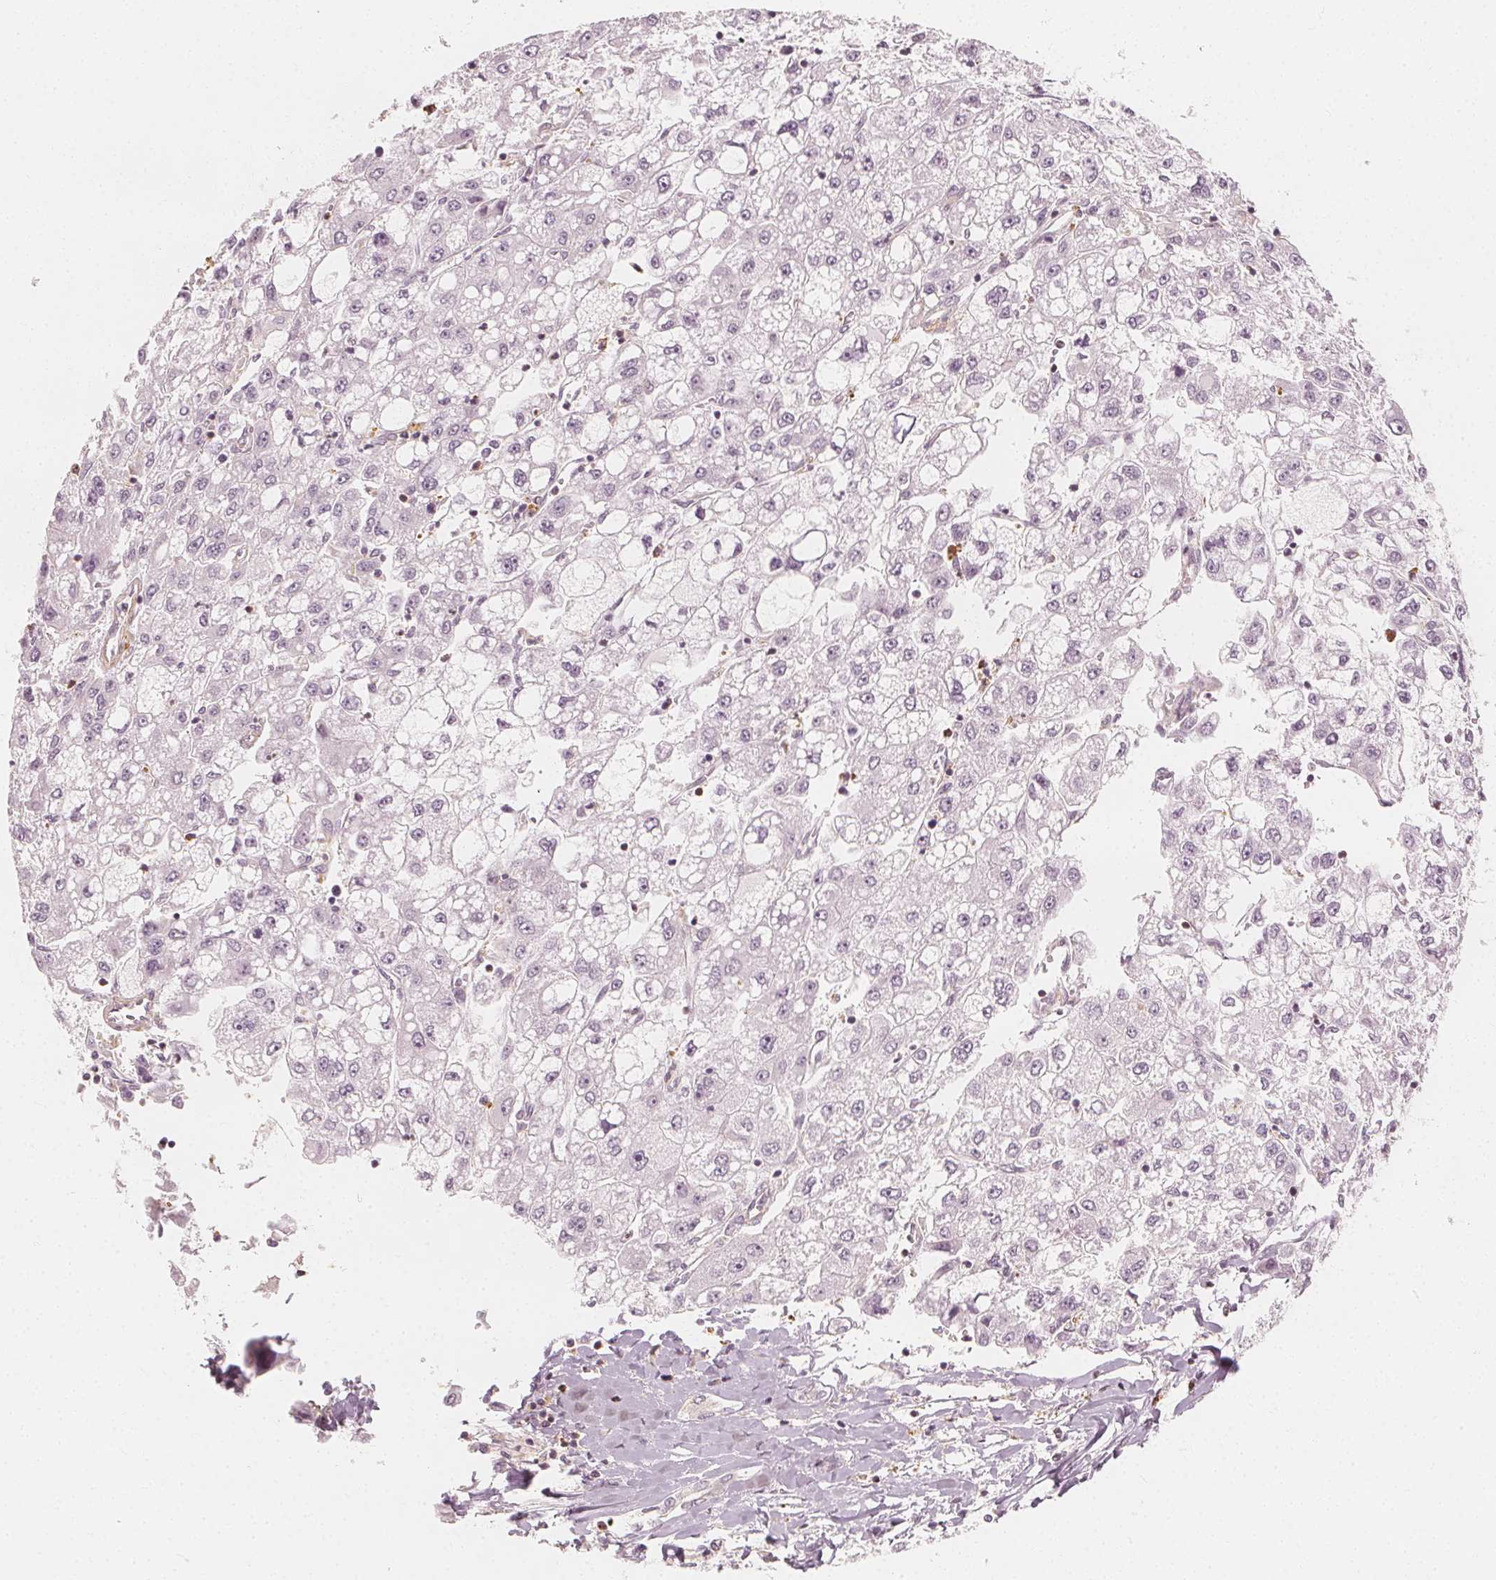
{"staining": {"intensity": "negative", "quantity": "none", "location": "none"}, "tissue": "liver cancer", "cell_type": "Tumor cells", "image_type": "cancer", "snomed": [{"axis": "morphology", "description": "Carcinoma, Hepatocellular, NOS"}, {"axis": "topography", "description": "Liver"}], "caption": "A histopathology image of human liver hepatocellular carcinoma is negative for staining in tumor cells.", "gene": "ARHGAP26", "patient": {"sex": "male", "age": 40}}